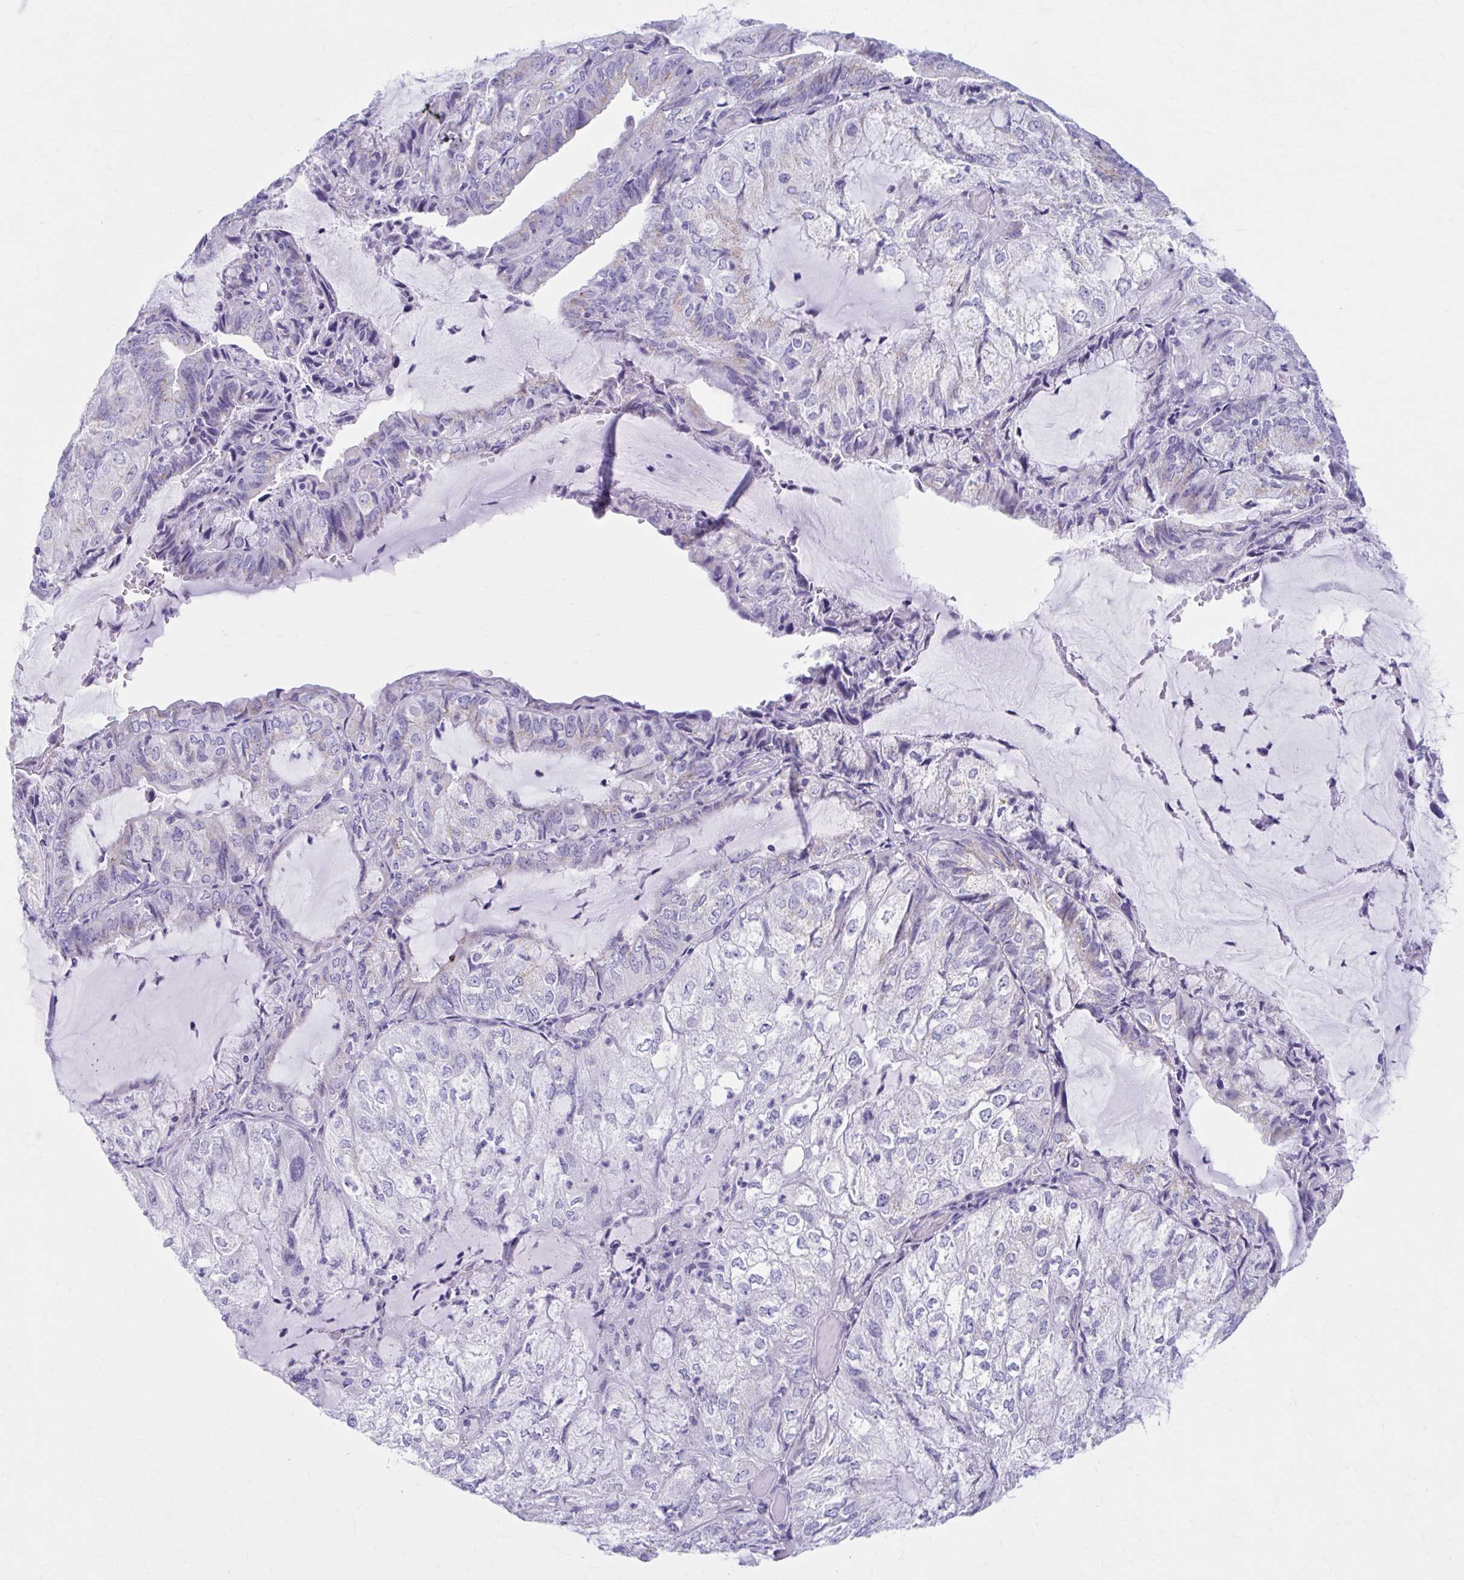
{"staining": {"intensity": "weak", "quantity": "<25%", "location": "cytoplasmic/membranous"}, "tissue": "endometrial cancer", "cell_type": "Tumor cells", "image_type": "cancer", "snomed": [{"axis": "morphology", "description": "Adenocarcinoma, NOS"}, {"axis": "topography", "description": "Endometrium"}], "caption": "High power microscopy photomicrograph of an immunohistochemistry micrograph of endometrial cancer (adenocarcinoma), revealing no significant expression in tumor cells.", "gene": "KCNE2", "patient": {"sex": "female", "age": 81}}